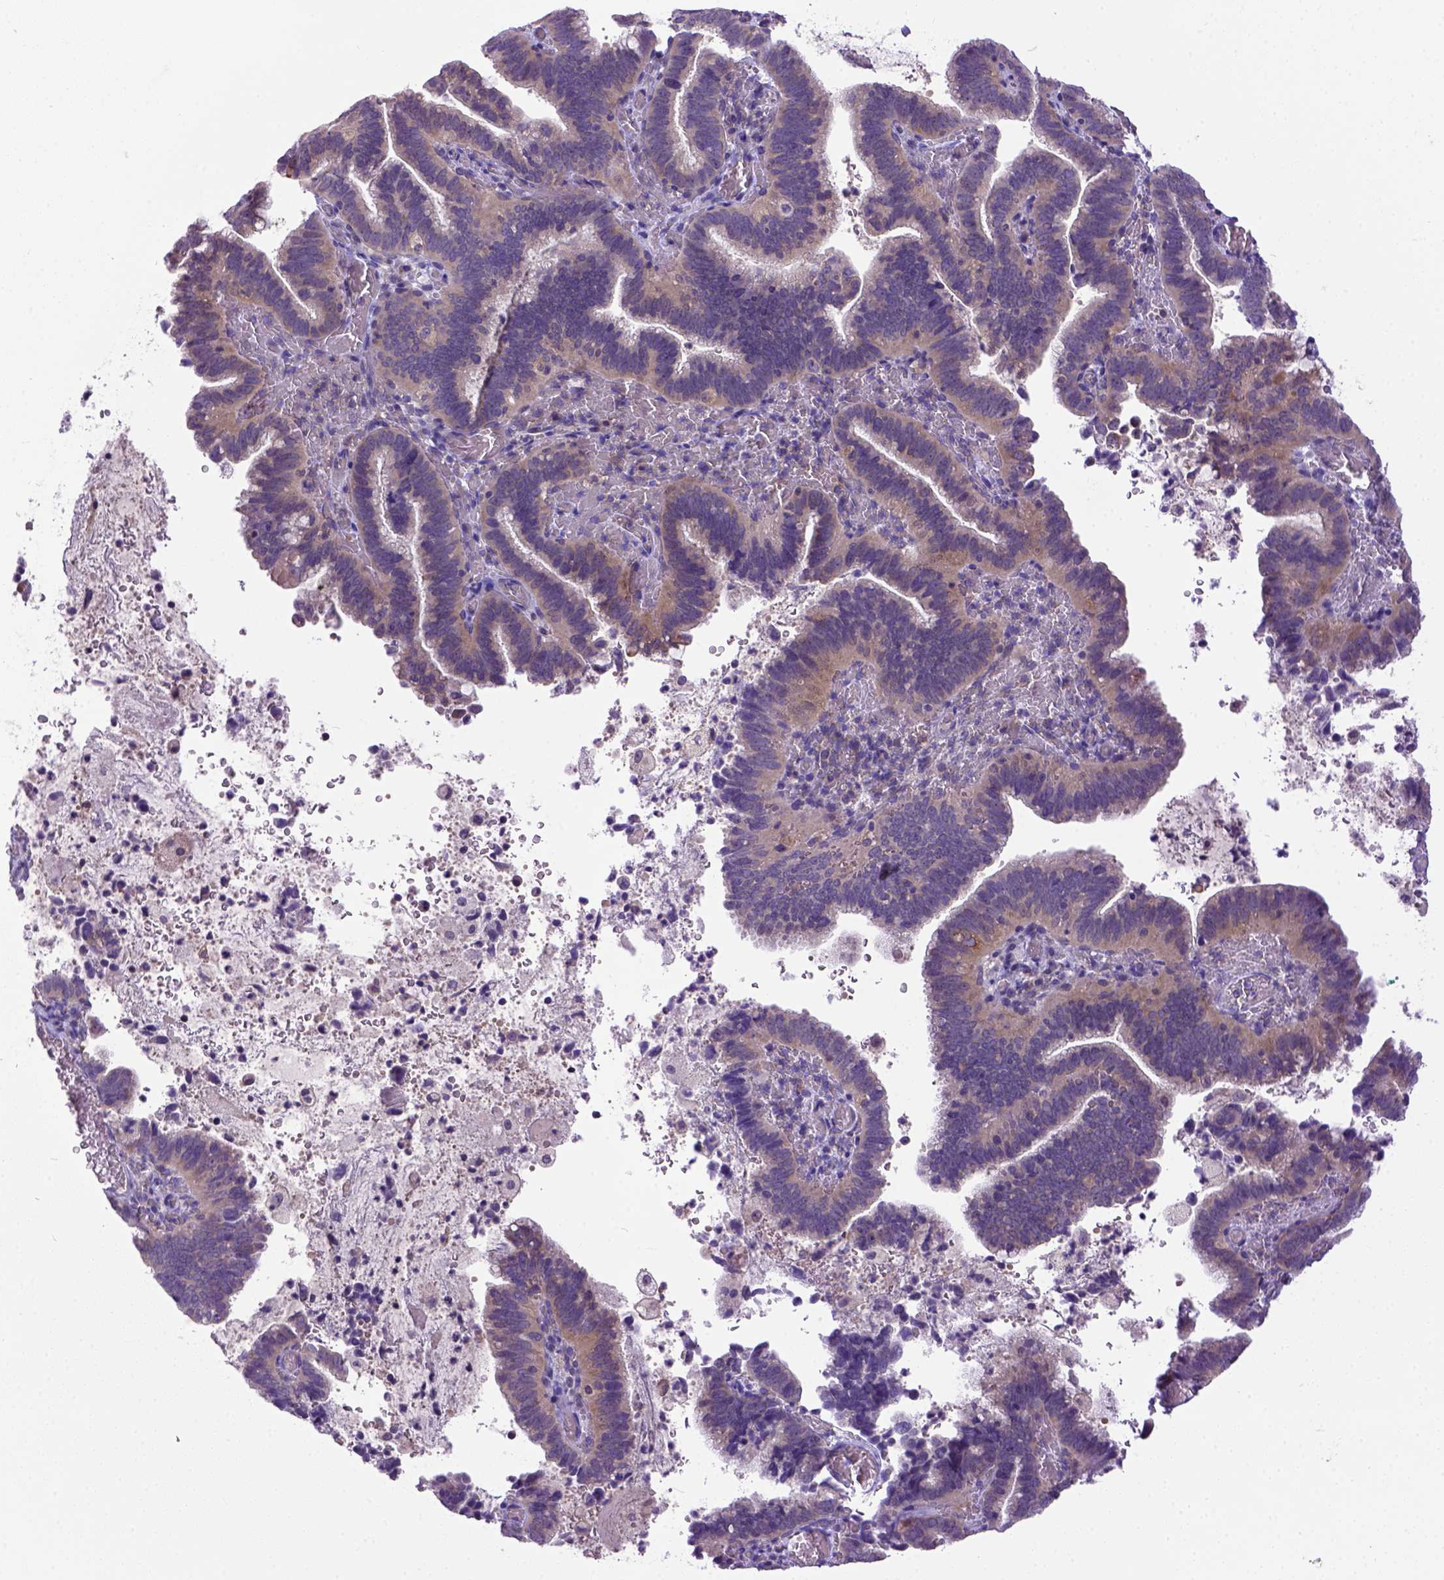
{"staining": {"intensity": "moderate", "quantity": "<25%", "location": "cytoplasmic/membranous"}, "tissue": "cervical cancer", "cell_type": "Tumor cells", "image_type": "cancer", "snomed": [{"axis": "morphology", "description": "Adenocarcinoma, NOS"}, {"axis": "topography", "description": "Cervix"}], "caption": "Tumor cells display low levels of moderate cytoplasmic/membranous staining in approximately <25% of cells in cervical adenocarcinoma. (DAB (3,3'-diaminobenzidine) IHC with brightfield microscopy, high magnification).", "gene": "NEK5", "patient": {"sex": "female", "age": 61}}